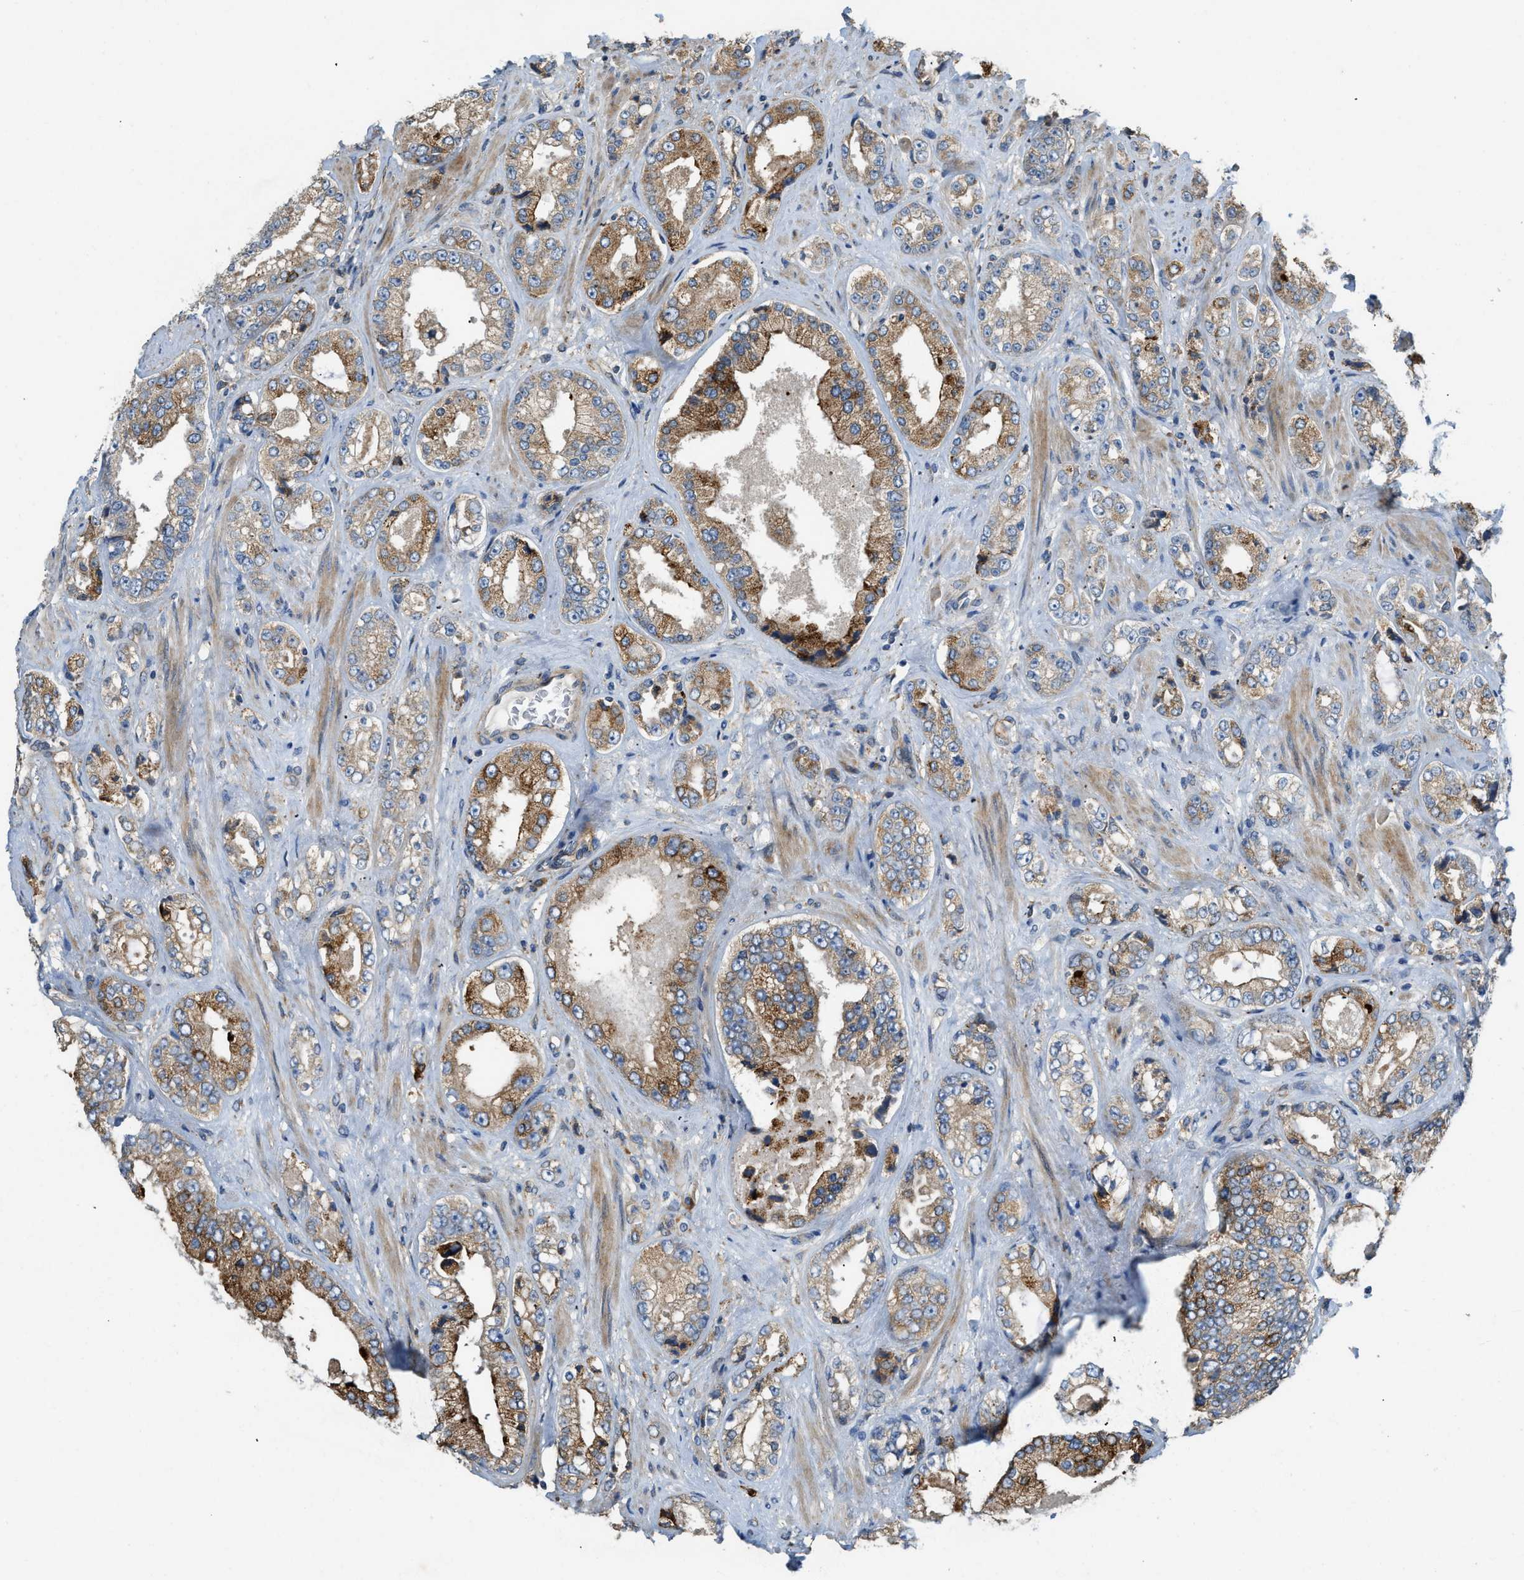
{"staining": {"intensity": "moderate", "quantity": ">75%", "location": "cytoplasmic/membranous"}, "tissue": "prostate cancer", "cell_type": "Tumor cells", "image_type": "cancer", "snomed": [{"axis": "morphology", "description": "Adenocarcinoma, High grade"}, {"axis": "topography", "description": "Prostate"}], "caption": "Tumor cells exhibit moderate cytoplasmic/membranous staining in approximately >75% of cells in prostate adenocarcinoma (high-grade).", "gene": "TMEM68", "patient": {"sex": "male", "age": 61}}